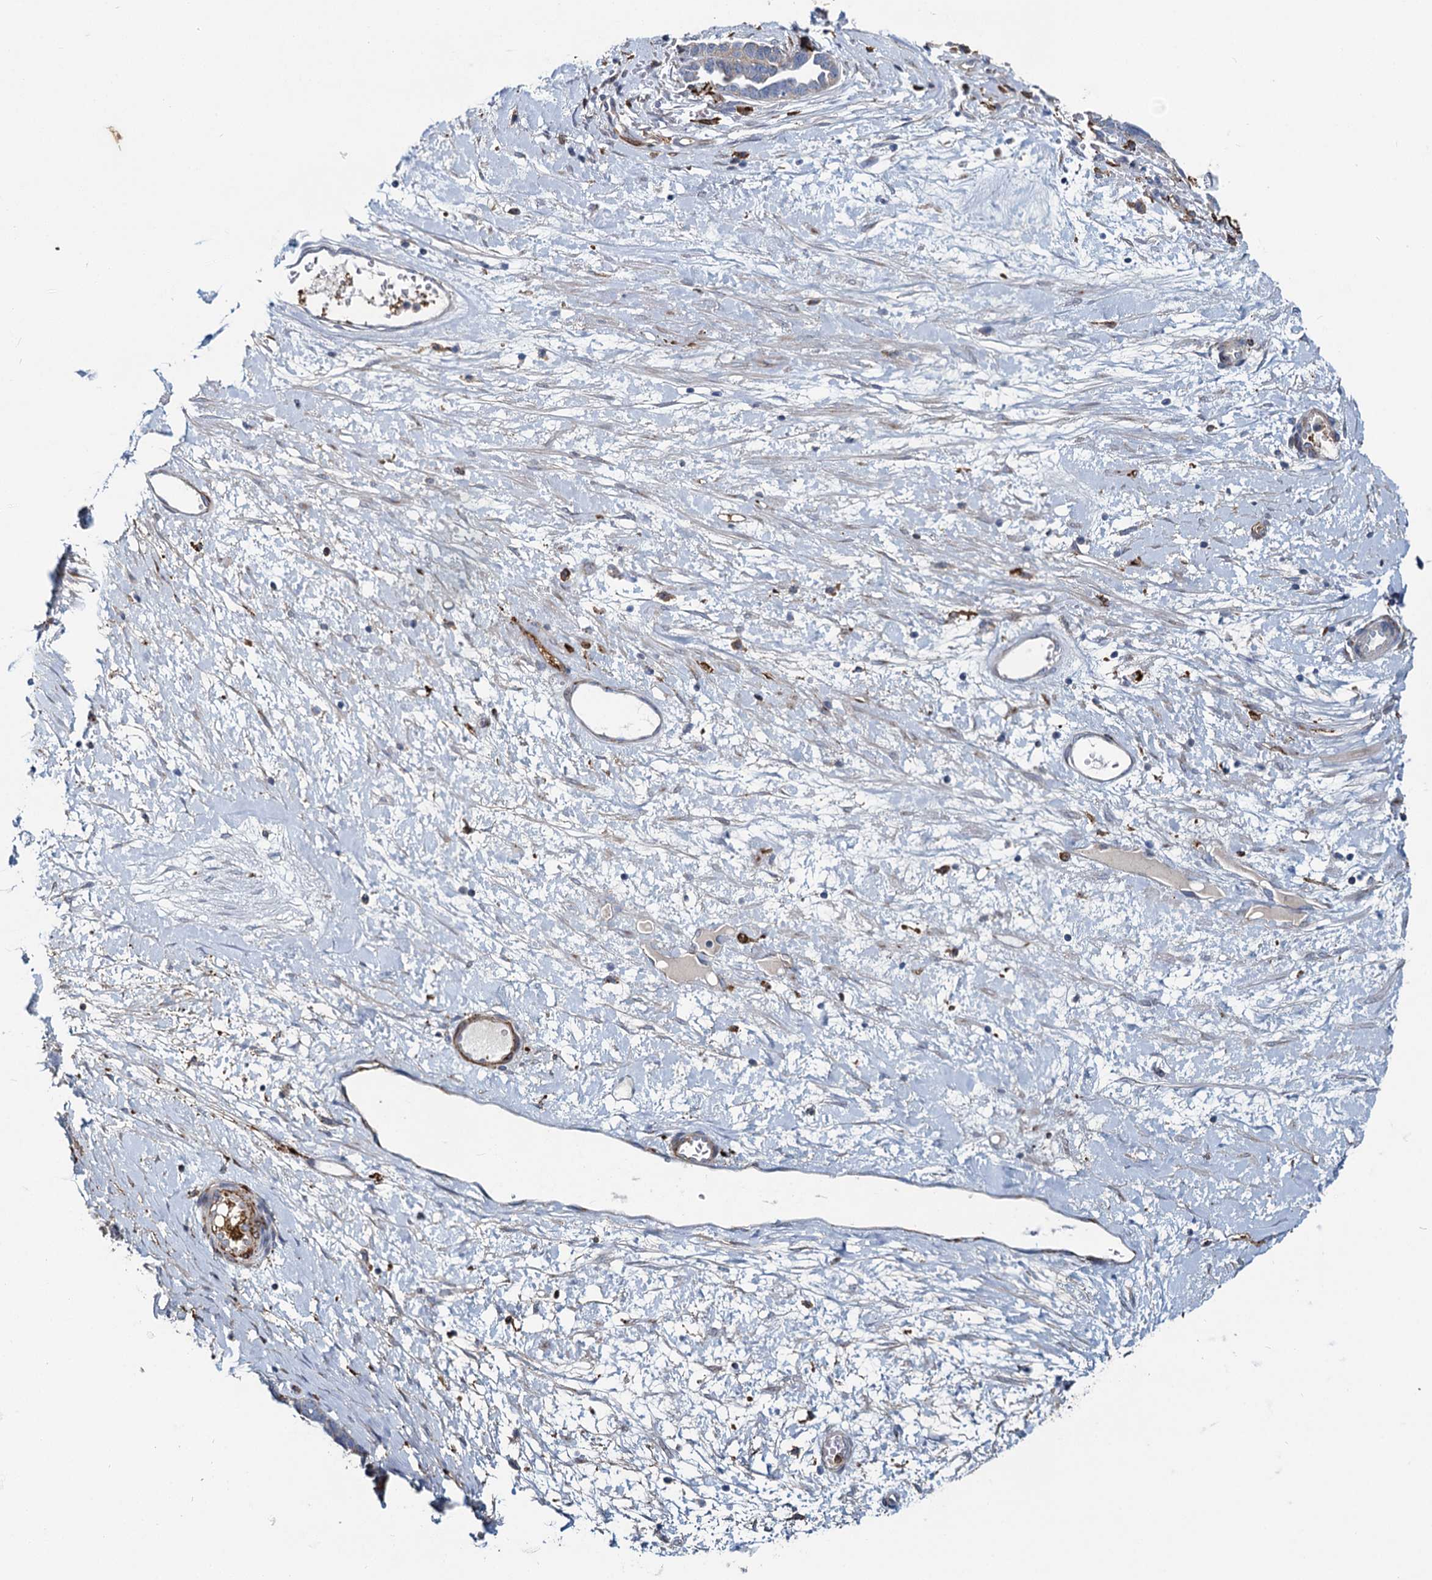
{"staining": {"intensity": "weak", "quantity": "<25%", "location": "cytoplasmic/membranous"}, "tissue": "ovarian cancer", "cell_type": "Tumor cells", "image_type": "cancer", "snomed": [{"axis": "morphology", "description": "Cystadenocarcinoma, serous, NOS"}, {"axis": "topography", "description": "Ovary"}], "caption": "Serous cystadenocarcinoma (ovarian) stained for a protein using IHC demonstrates no expression tumor cells.", "gene": "DCUN1D2", "patient": {"sex": "female", "age": 54}}